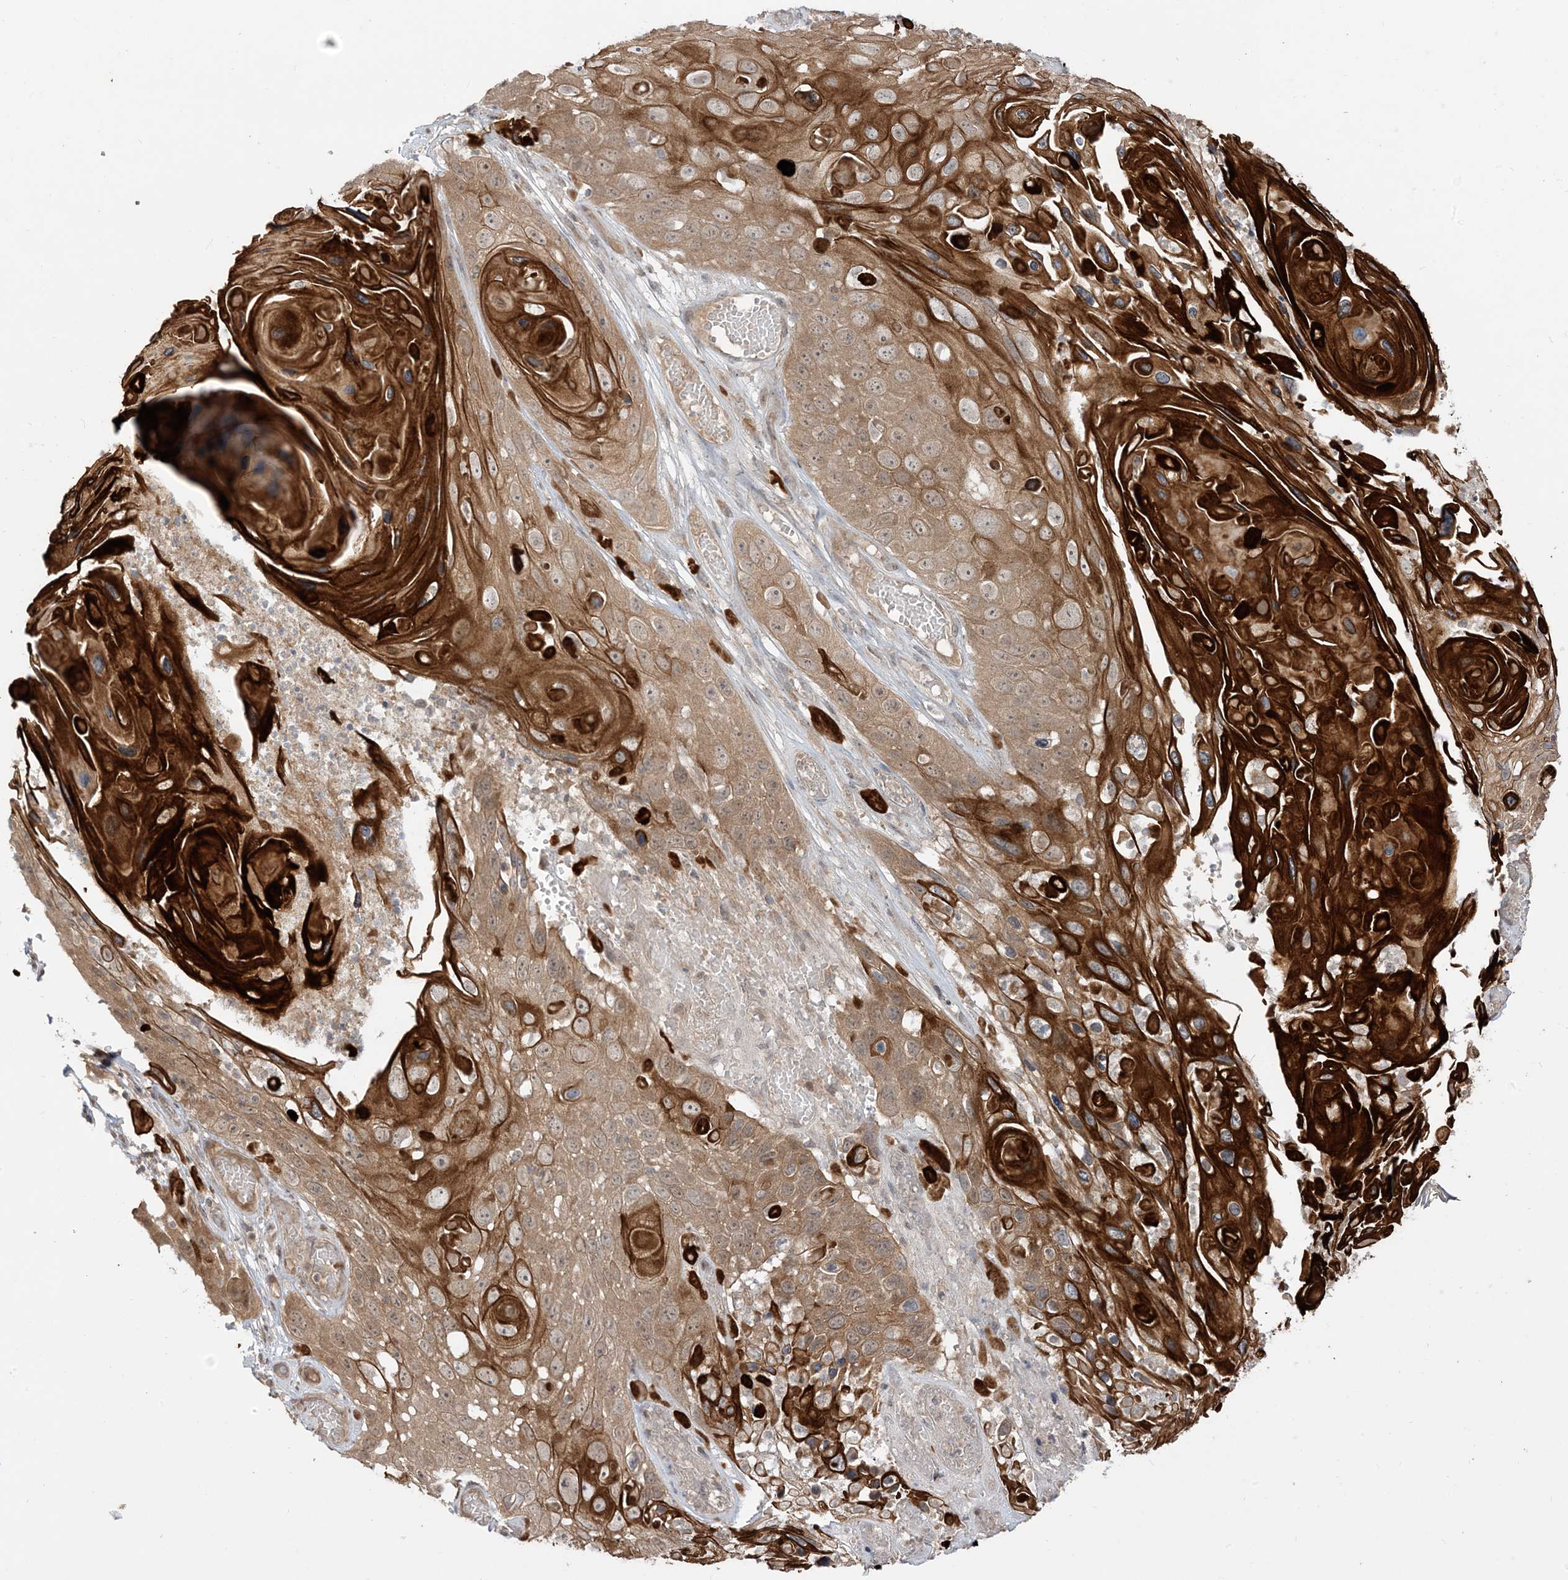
{"staining": {"intensity": "strong", "quantity": "25%-75%", "location": "cytoplasmic/membranous"}, "tissue": "skin cancer", "cell_type": "Tumor cells", "image_type": "cancer", "snomed": [{"axis": "morphology", "description": "Squamous cell carcinoma, NOS"}, {"axis": "topography", "description": "Skin"}], "caption": "Skin cancer stained with DAB (3,3'-diaminobenzidine) immunohistochemistry exhibits high levels of strong cytoplasmic/membranous positivity in about 25%-75% of tumor cells.", "gene": "TBCC", "patient": {"sex": "male", "age": 55}}